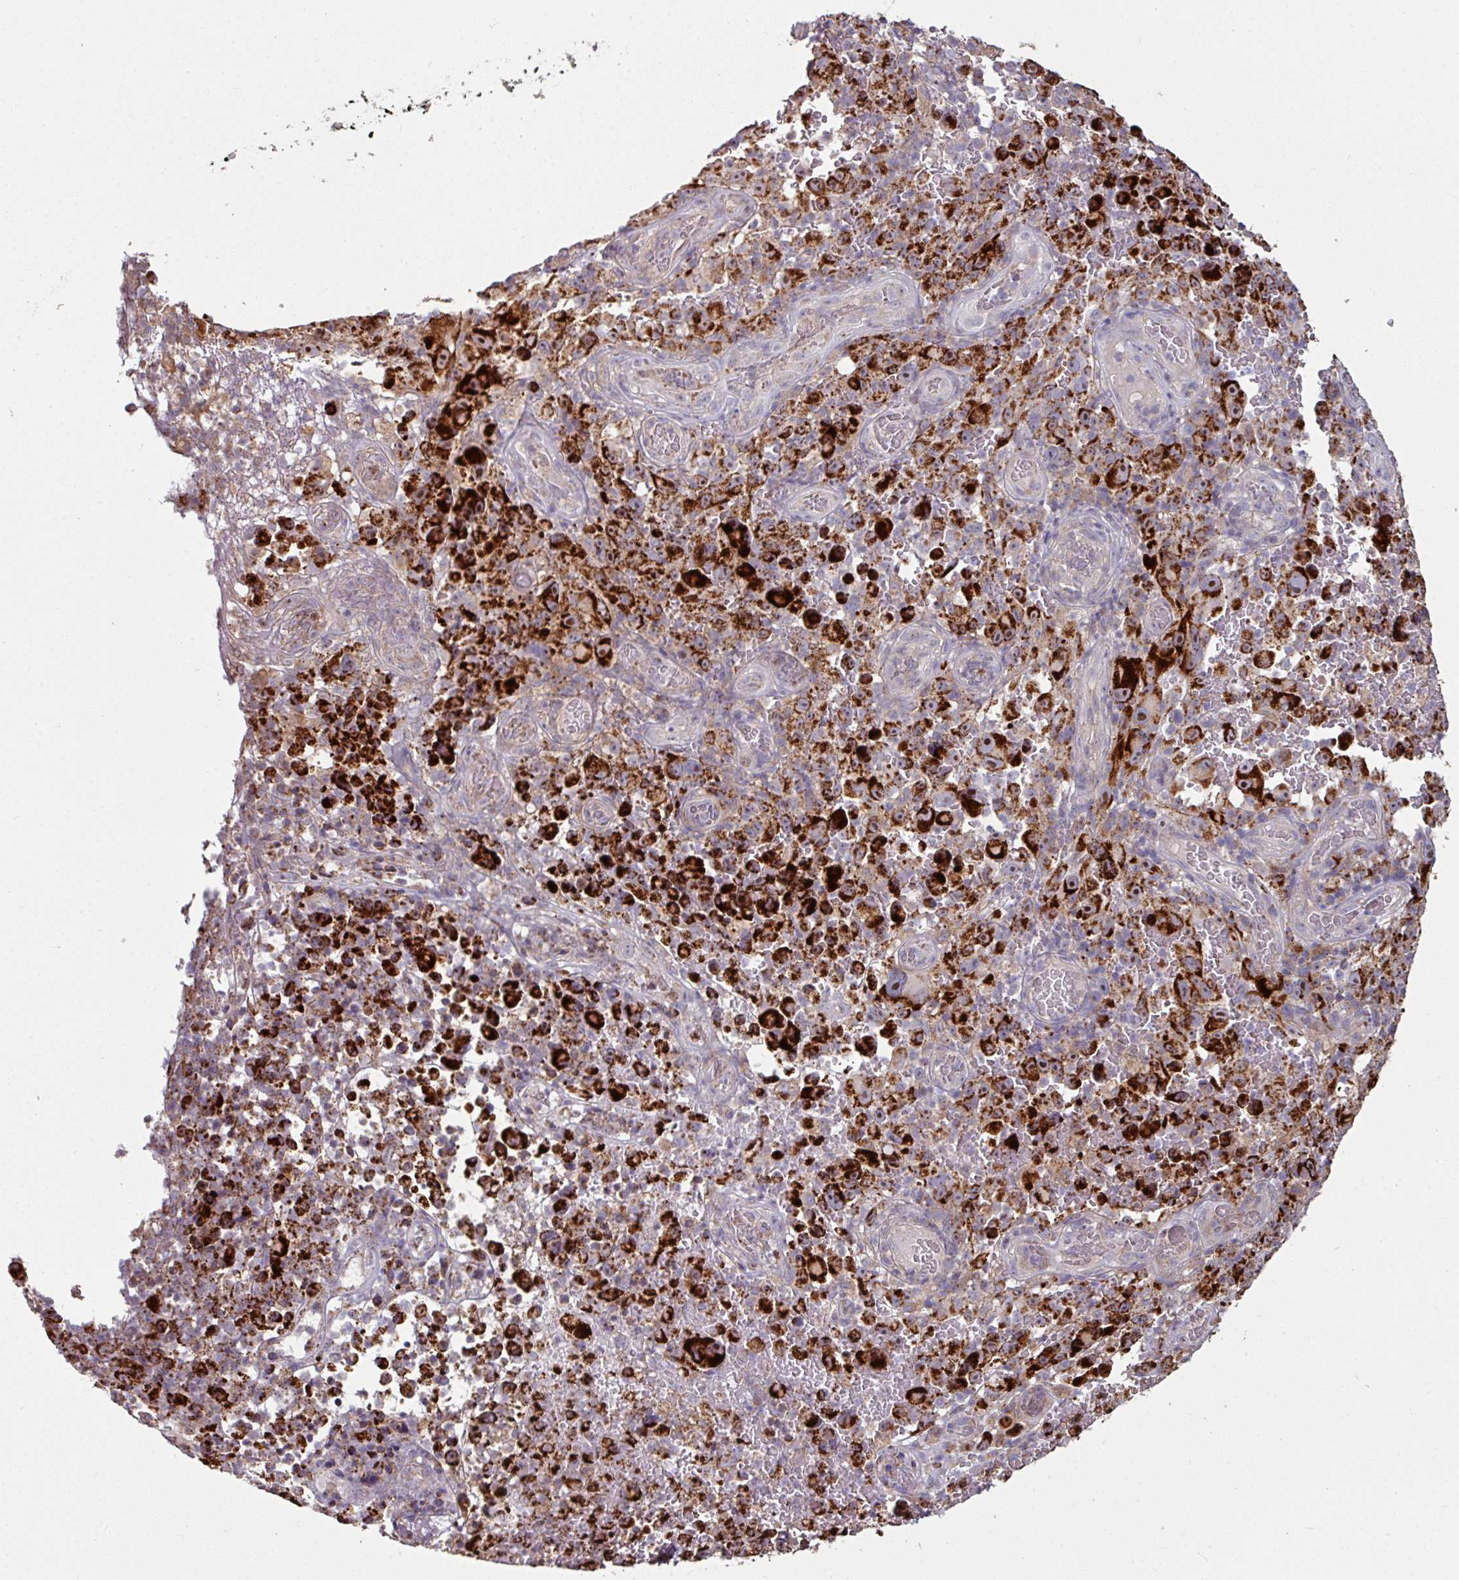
{"staining": {"intensity": "strong", "quantity": ">75%", "location": "cytoplasmic/membranous"}, "tissue": "melanoma", "cell_type": "Tumor cells", "image_type": "cancer", "snomed": [{"axis": "morphology", "description": "Malignant melanoma, NOS"}, {"axis": "topography", "description": "Skin"}], "caption": "Immunohistochemical staining of human malignant melanoma shows high levels of strong cytoplasmic/membranous protein positivity in approximately >75% of tumor cells.", "gene": "OR2D3", "patient": {"sex": "female", "age": 82}}